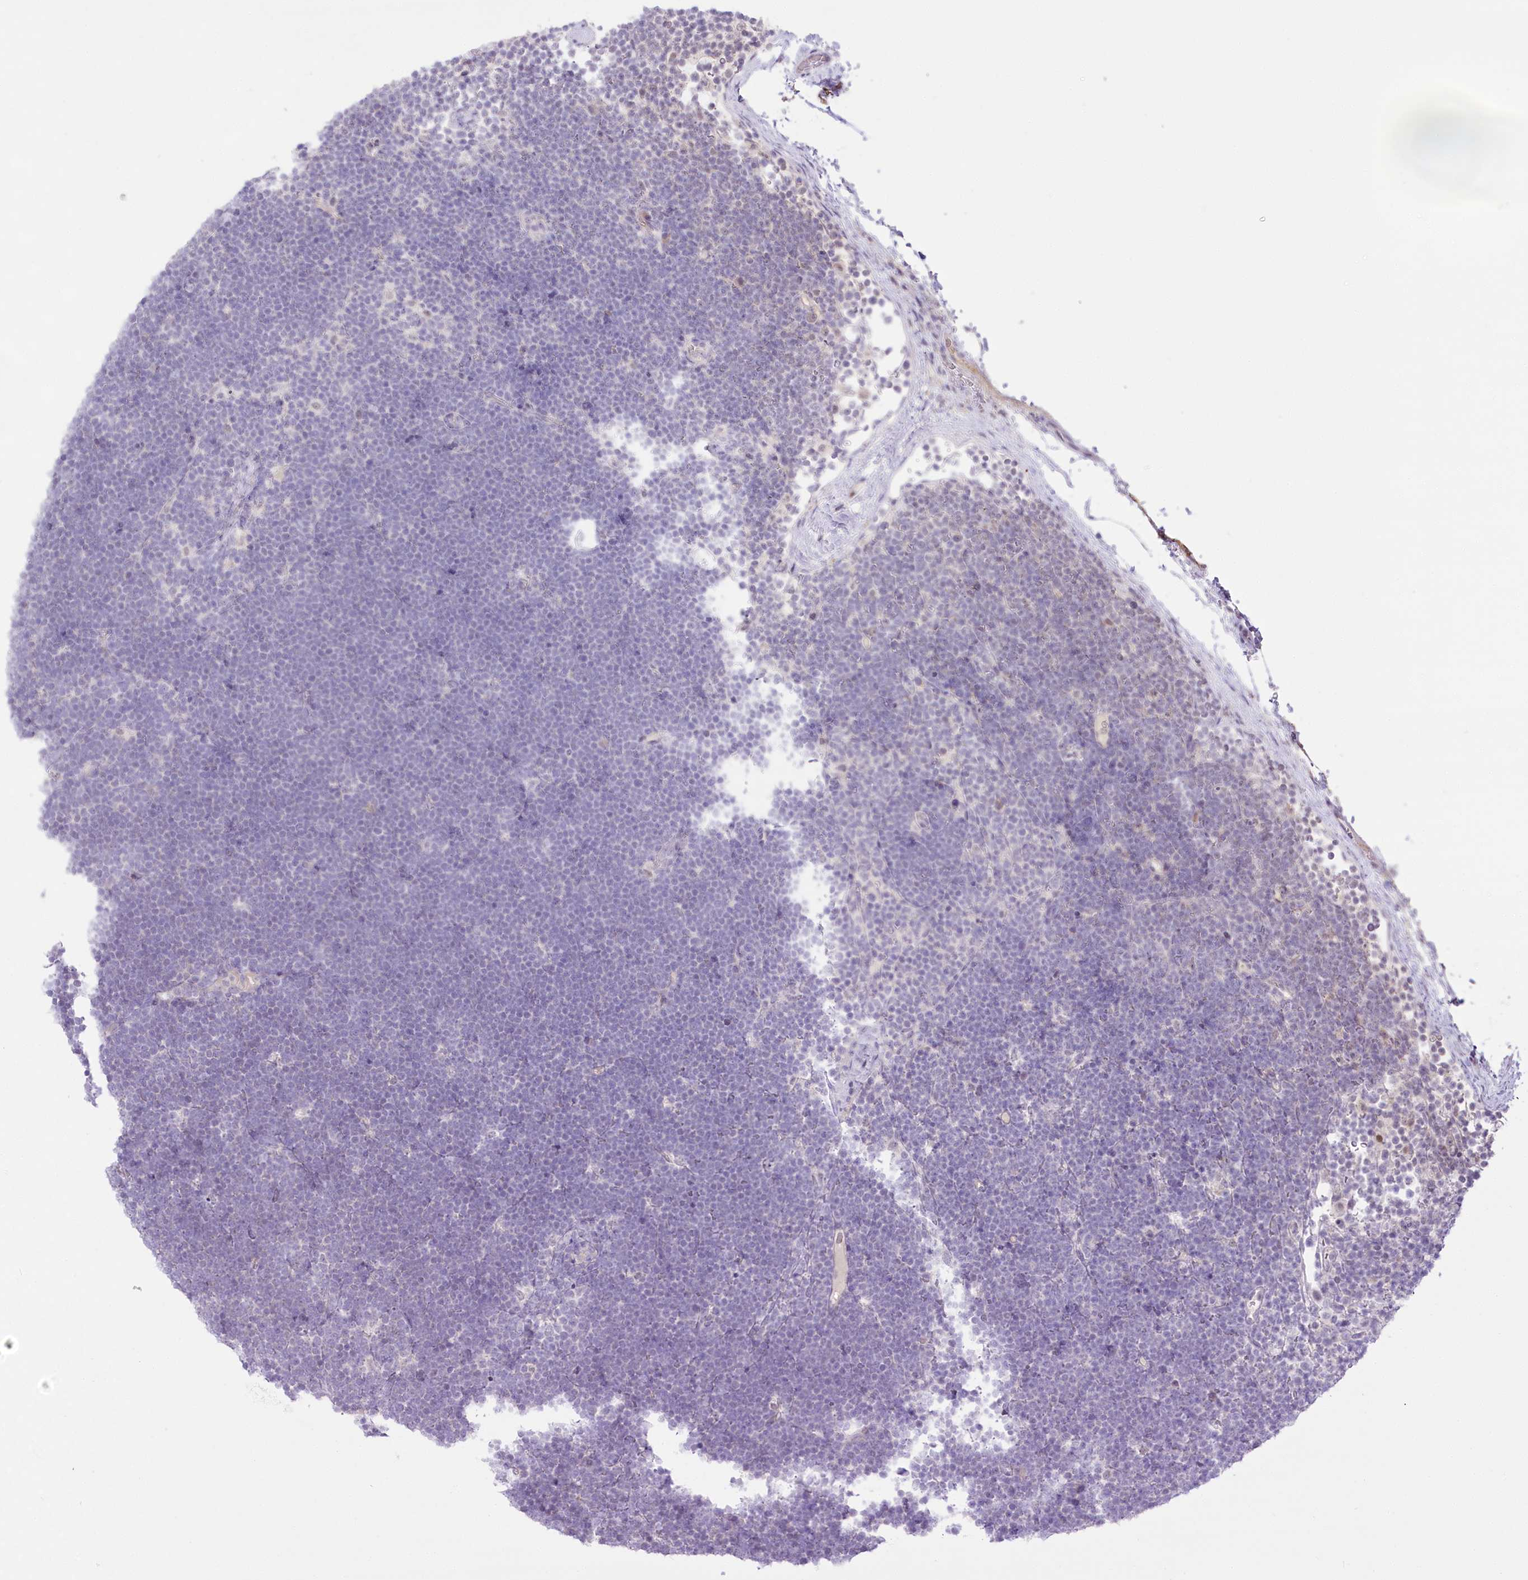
{"staining": {"intensity": "negative", "quantity": "none", "location": "none"}, "tissue": "lymphoma", "cell_type": "Tumor cells", "image_type": "cancer", "snomed": [{"axis": "morphology", "description": "Malignant lymphoma, non-Hodgkin's type, High grade"}, {"axis": "topography", "description": "Lymph node"}], "caption": "Tumor cells show no significant protein positivity in lymphoma.", "gene": "CCDC30", "patient": {"sex": "male", "age": 13}}